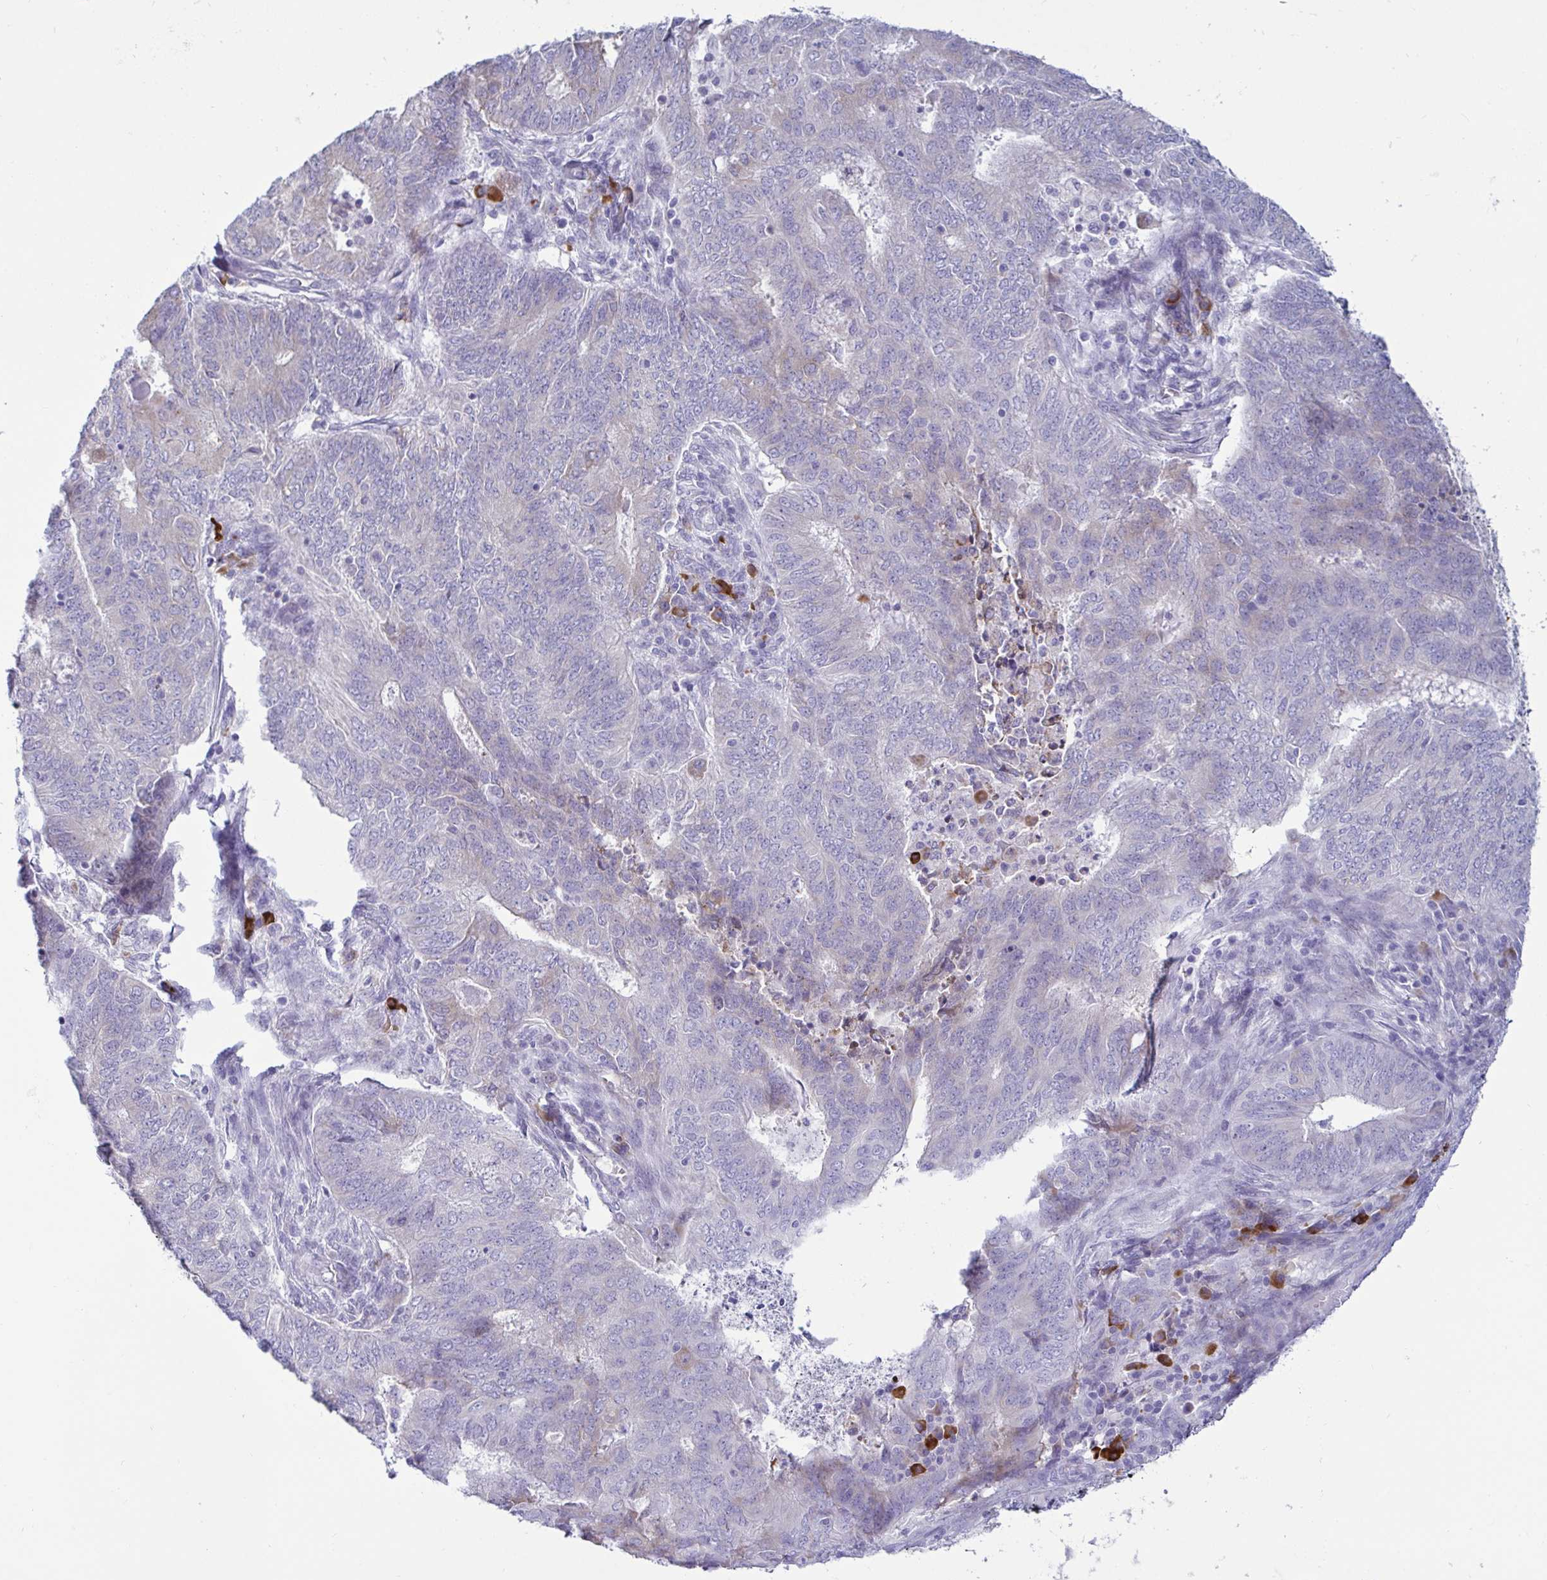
{"staining": {"intensity": "negative", "quantity": "none", "location": "none"}, "tissue": "endometrial cancer", "cell_type": "Tumor cells", "image_type": "cancer", "snomed": [{"axis": "morphology", "description": "Adenocarcinoma, NOS"}, {"axis": "topography", "description": "Endometrium"}], "caption": "There is no significant expression in tumor cells of endometrial cancer.", "gene": "TFPI2", "patient": {"sex": "female", "age": 62}}